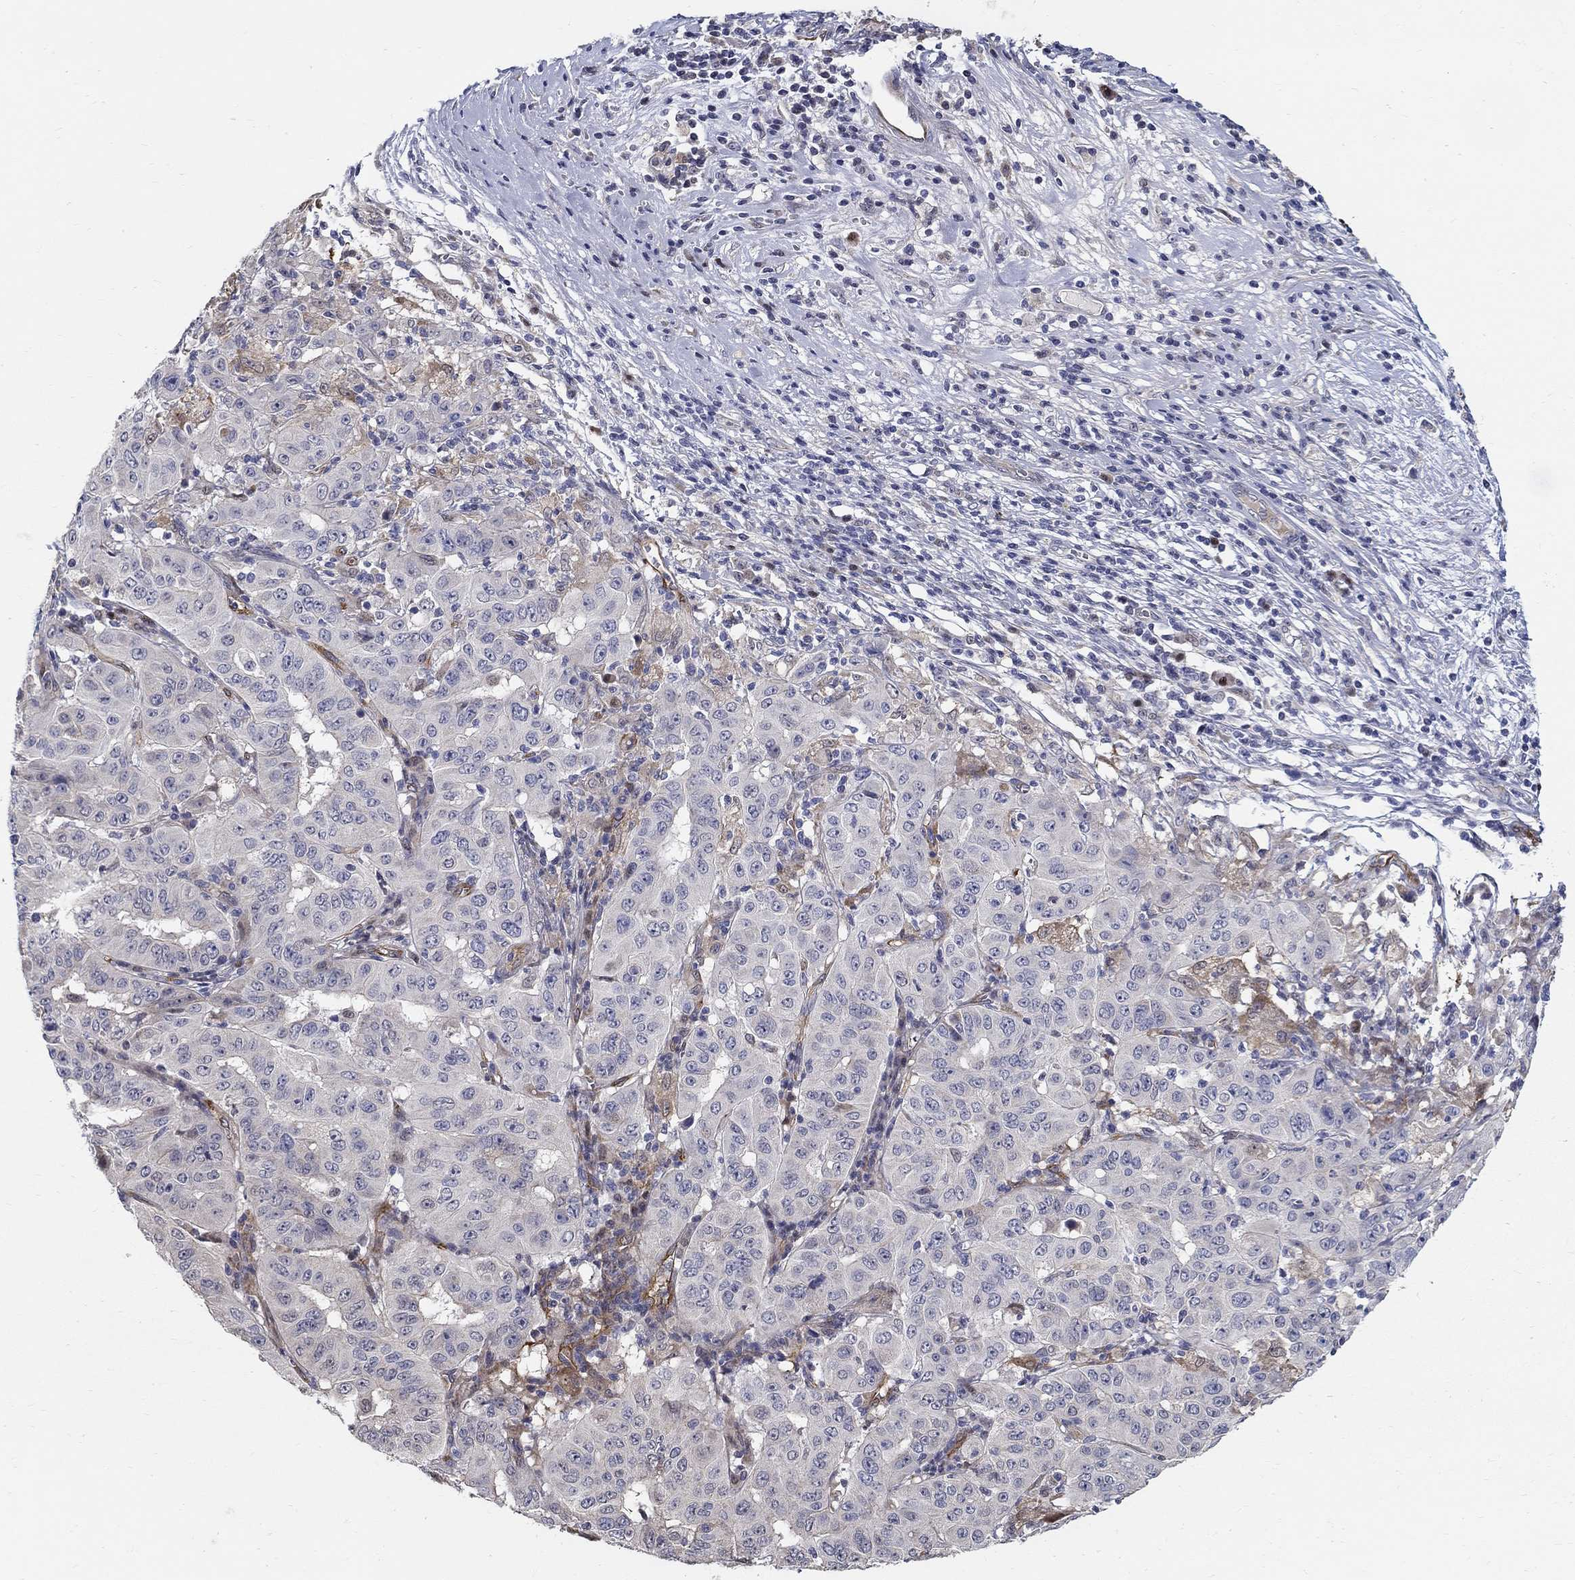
{"staining": {"intensity": "negative", "quantity": "none", "location": "none"}, "tissue": "pancreatic cancer", "cell_type": "Tumor cells", "image_type": "cancer", "snomed": [{"axis": "morphology", "description": "Adenocarcinoma, NOS"}, {"axis": "topography", "description": "Pancreas"}], "caption": "Protein analysis of pancreatic cancer (adenocarcinoma) shows no significant expression in tumor cells.", "gene": "C16orf46", "patient": {"sex": "male", "age": 63}}